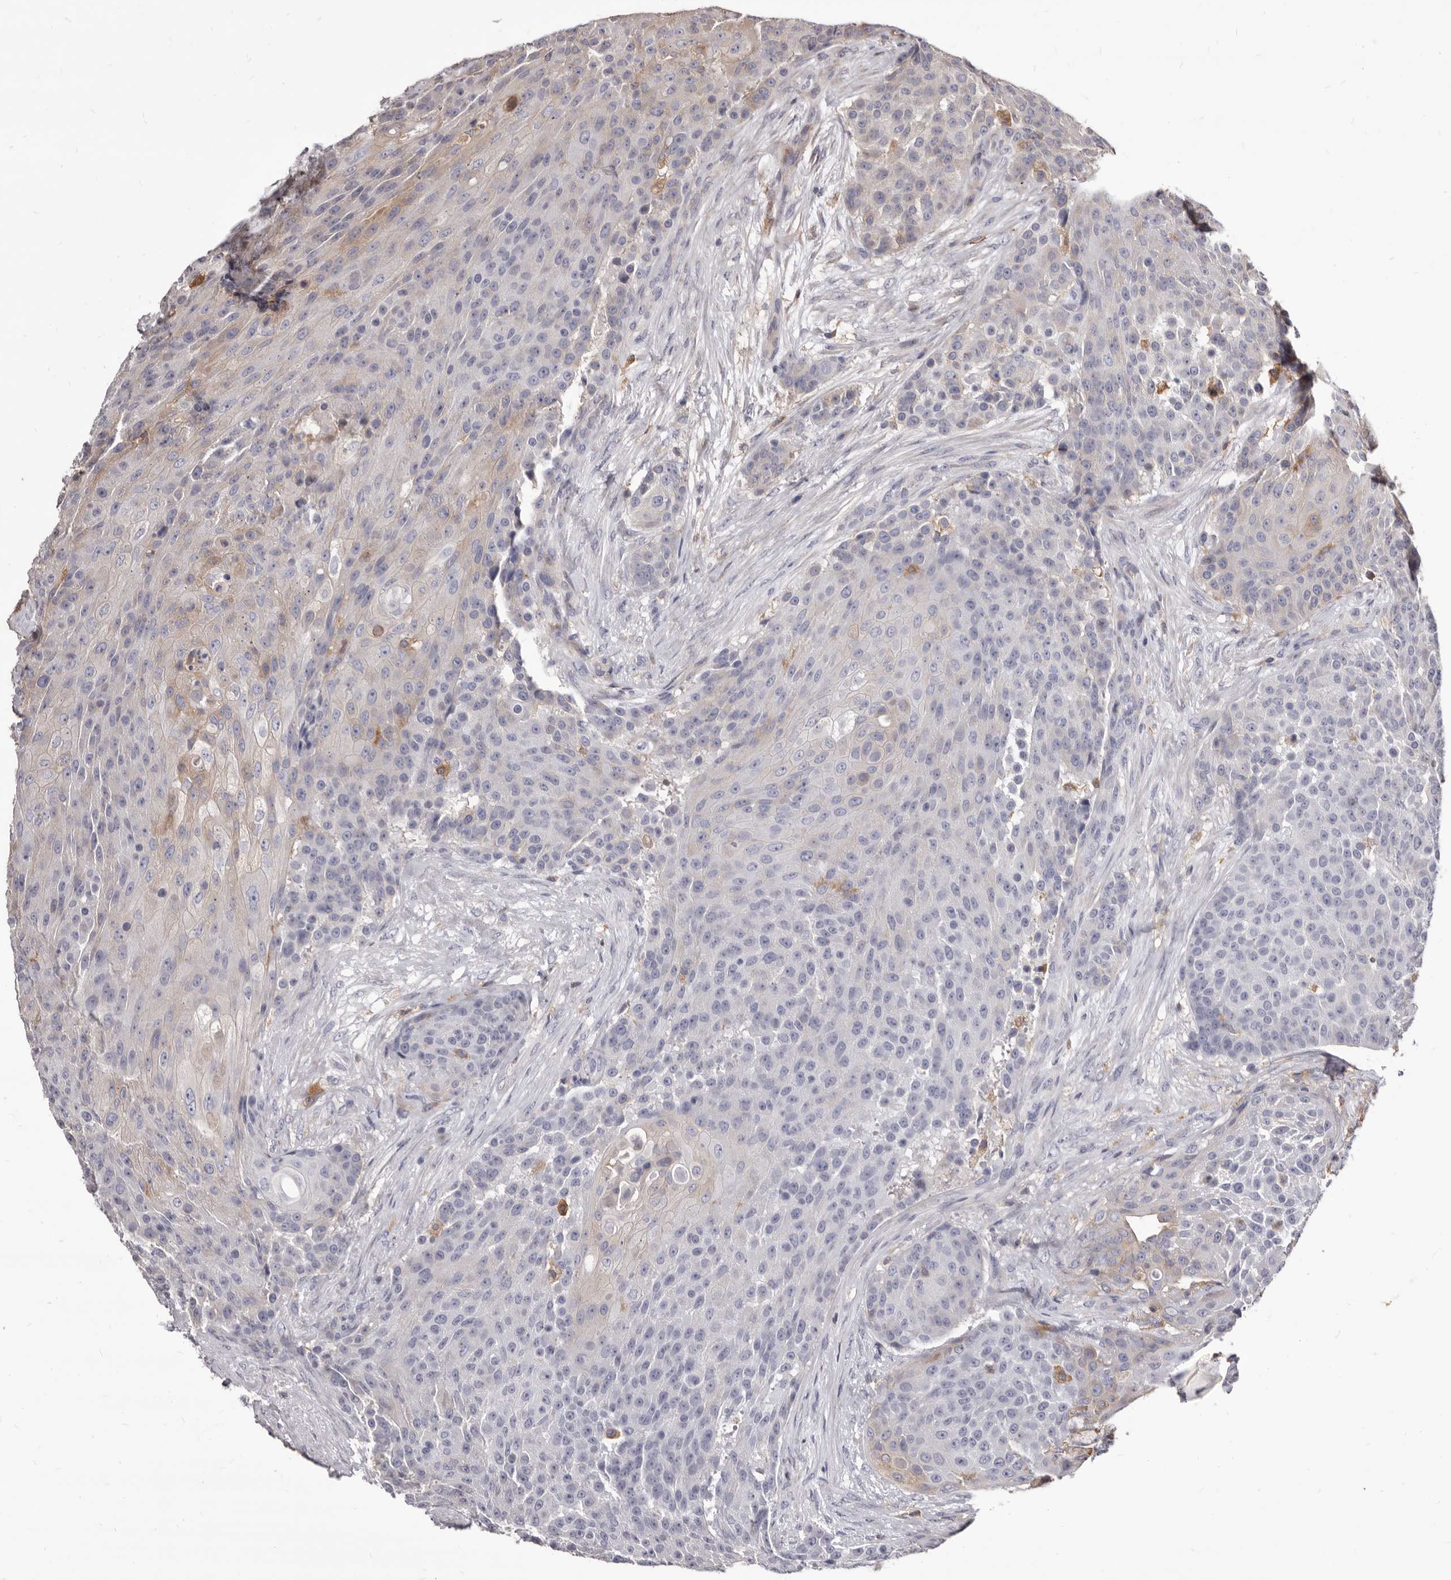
{"staining": {"intensity": "weak", "quantity": "<25%", "location": "cytoplasmic/membranous"}, "tissue": "urothelial cancer", "cell_type": "Tumor cells", "image_type": "cancer", "snomed": [{"axis": "morphology", "description": "Urothelial carcinoma, High grade"}, {"axis": "topography", "description": "Urinary bladder"}], "caption": "Tumor cells are negative for protein expression in human high-grade urothelial carcinoma.", "gene": "NIBAN1", "patient": {"sex": "female", "age": 63}}